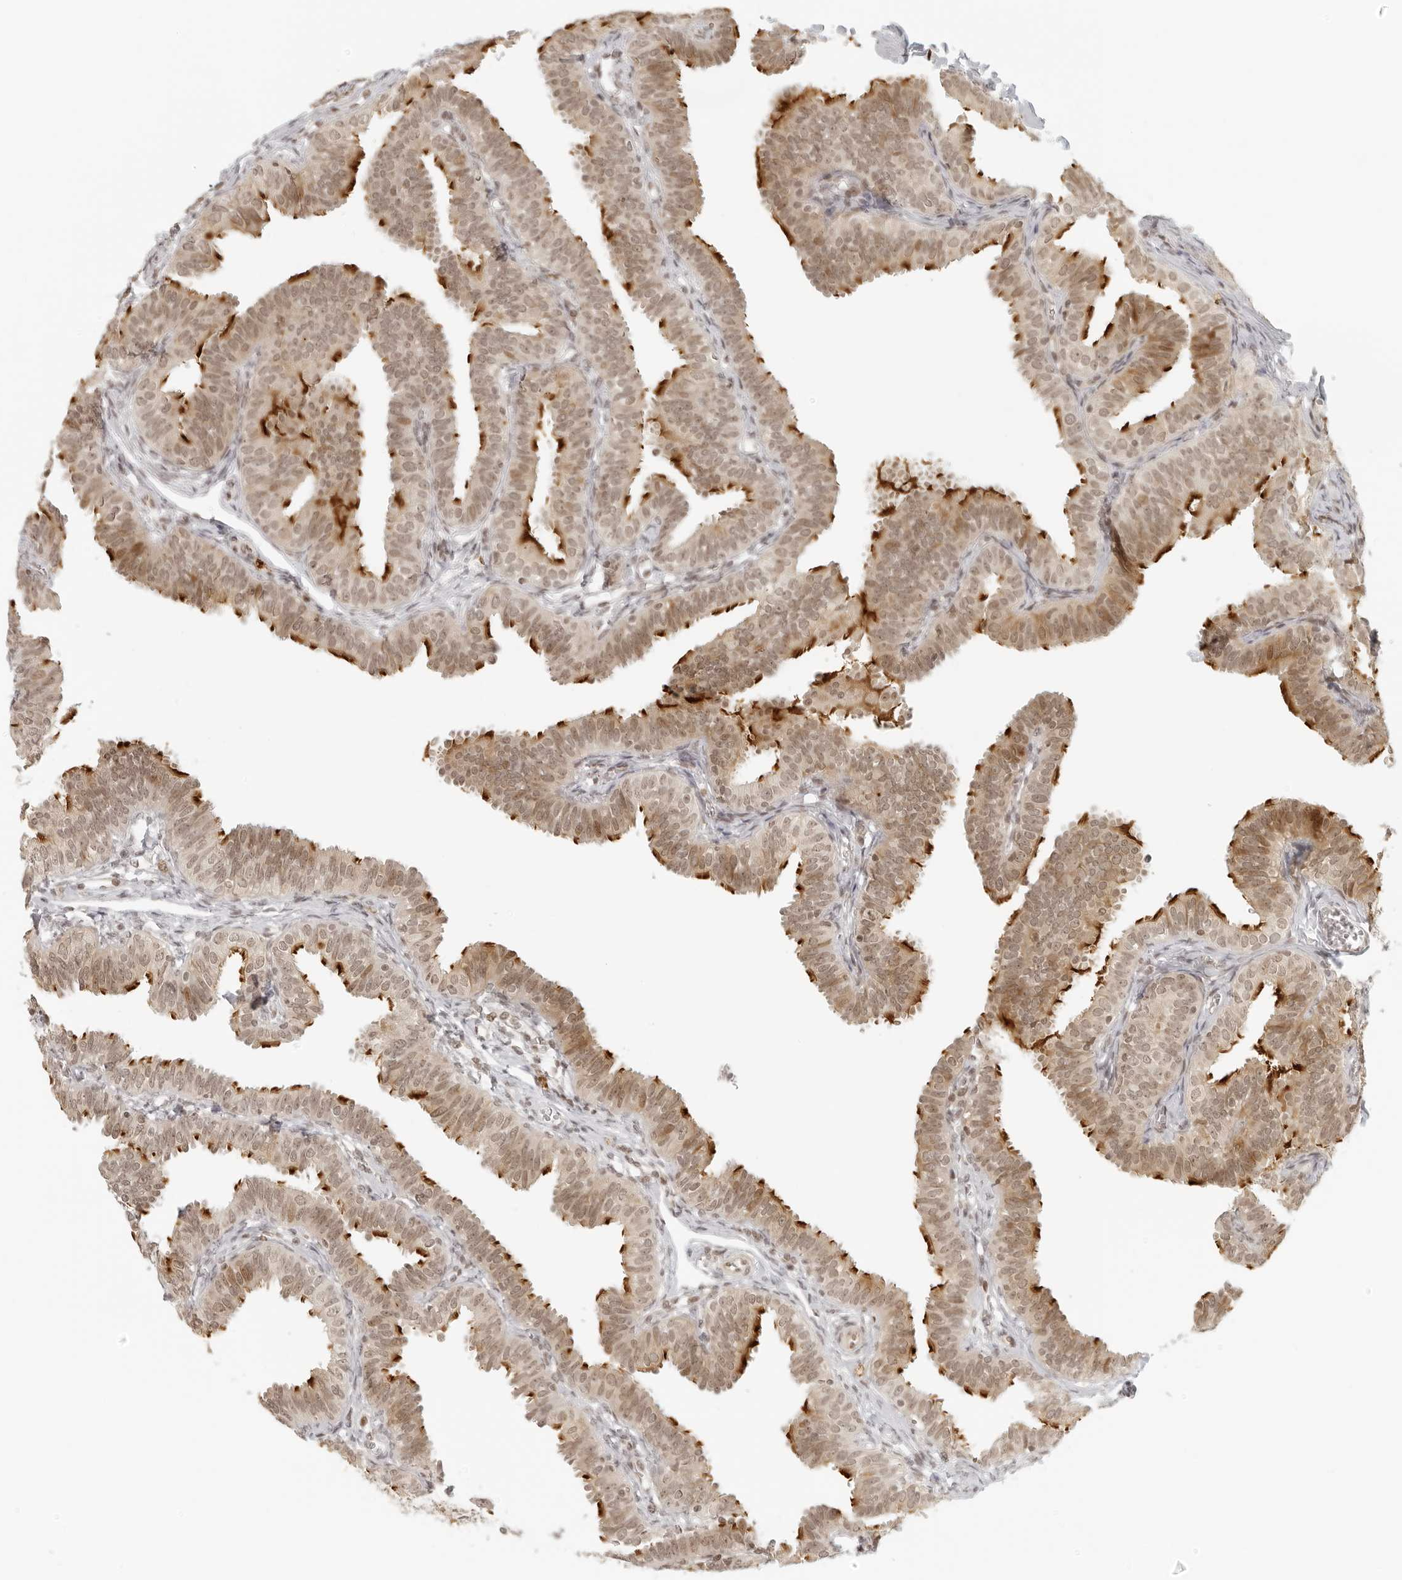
{"staining": {"intensity": "strong", "quantity": "<25%", "location": "cytoplasmic/membranous,nuclear"}, "tissue": "fallopian tube", "cell_type": "Glandular cells", "image_type": "normal", "snomed": [{"axis": "morphology", "description": "Normal tissue, NOS"}, {"axis": "topography", "description": "Fallopian tube"}], "caption": "Immunohistochemistry image of unremarkable fallopian tube: fallopian tube stained using immunohistochemistry demonstrates medium levels of strong protein expression localized specifically in the cytoplasmic/membranous,nuclear of glandular cells, appearing as a cytoplasmic/membranous,nuclear brown color.", "gene": "ZNF407", "patient": {"sex": "female", "age": 35}}